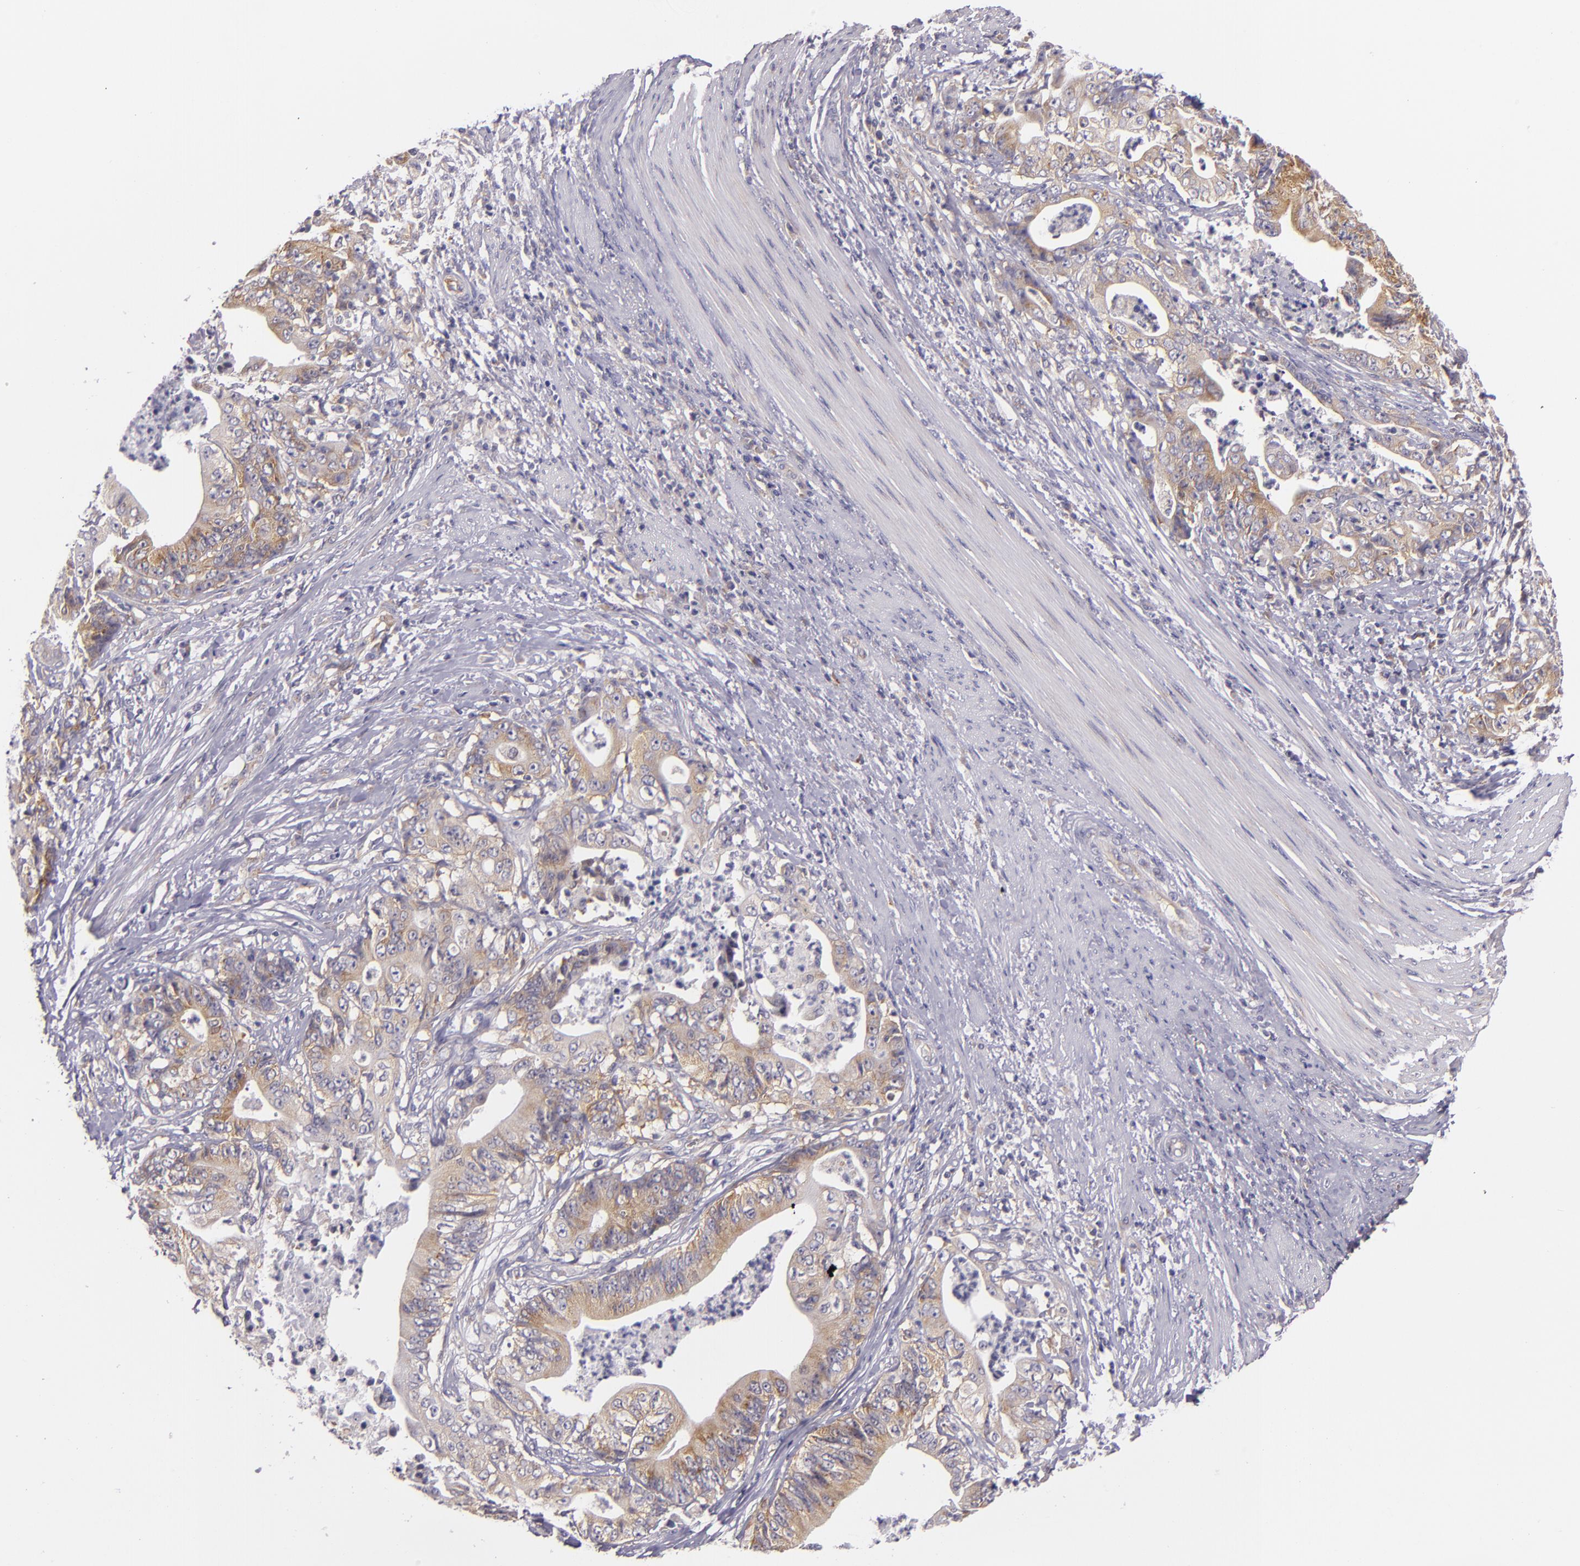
{"staining": {"intensity": "moderate", "quantity": "25%-75%", "location": "cytoplasmic/membranous"}, "tissue": "stomach cancer", "cell_type": "Tumor cells", "image_type": "cancer", "snomed": [{"axis": "morphology", "description": "Adenocarcinoma, NOS"}, {"axis": "topography", "description": "Stomach, lower"}], "caption": "Tumor cells display medium levels of moderate cytoplasmic/membranous positivity in about 25%-75% of cells in human stomach cancer (adenocarcinoma).", "gene": "UPF3B", "patient": {"sex": "female", "age": 86}}